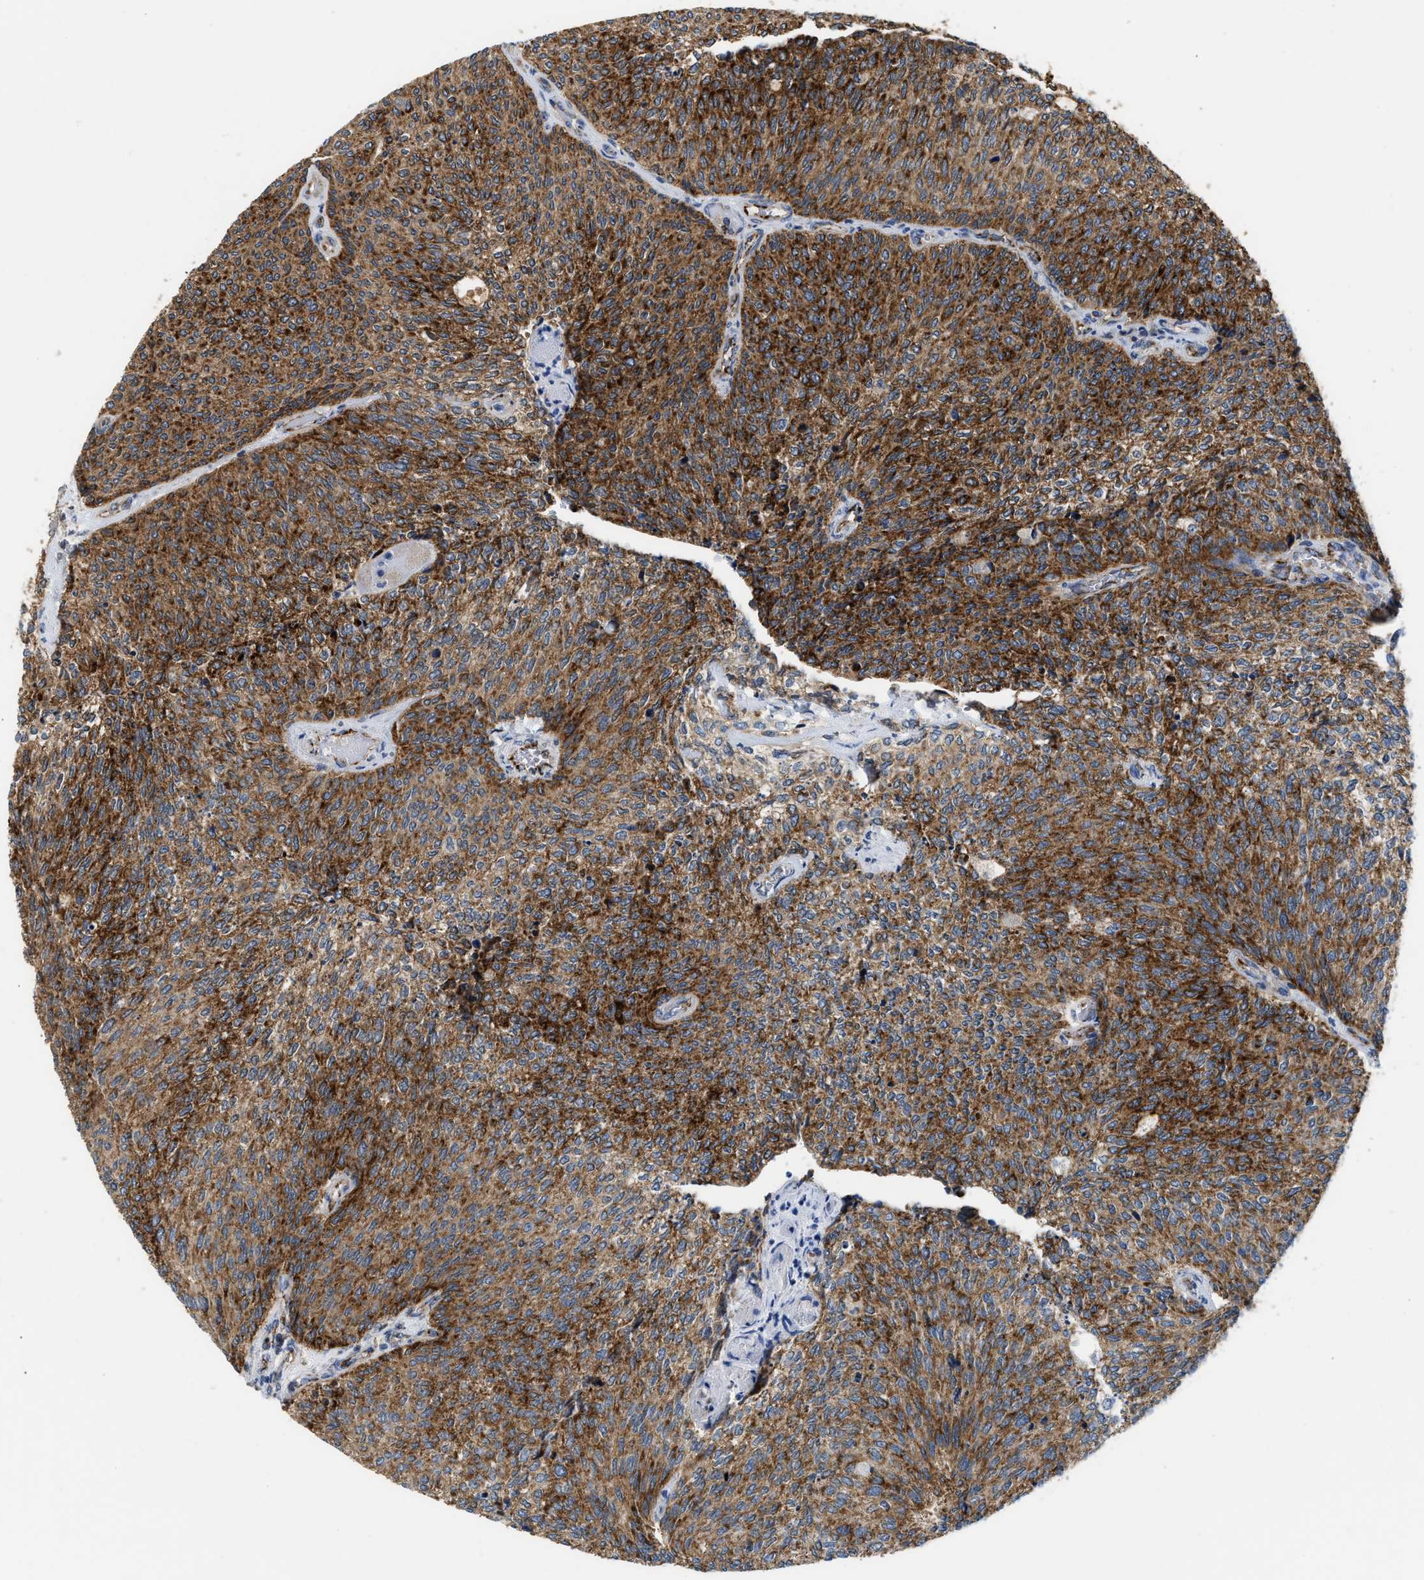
{"staining": {"intensity": "strong", "quantity": ">75%", "location": "cytoplasmic/membranous"}, "tissue": "urothelial cancer", "cell_type": "Tumor cells", "image_type": "cancer", "snomed": [{"axis": "morphology", "description": "Urothelial carcinoma, Low grade"}, {"axis": "topography", "description": "Urinary bladder"}], "caption": "Immunohistochemistry of urothelial cancer demonstrates high levels of strong cytoplasmic/membranous expression in about >75% of tumor cells.", "gene": "CCM2", "patient": {"sex": "female", "age": 79}}